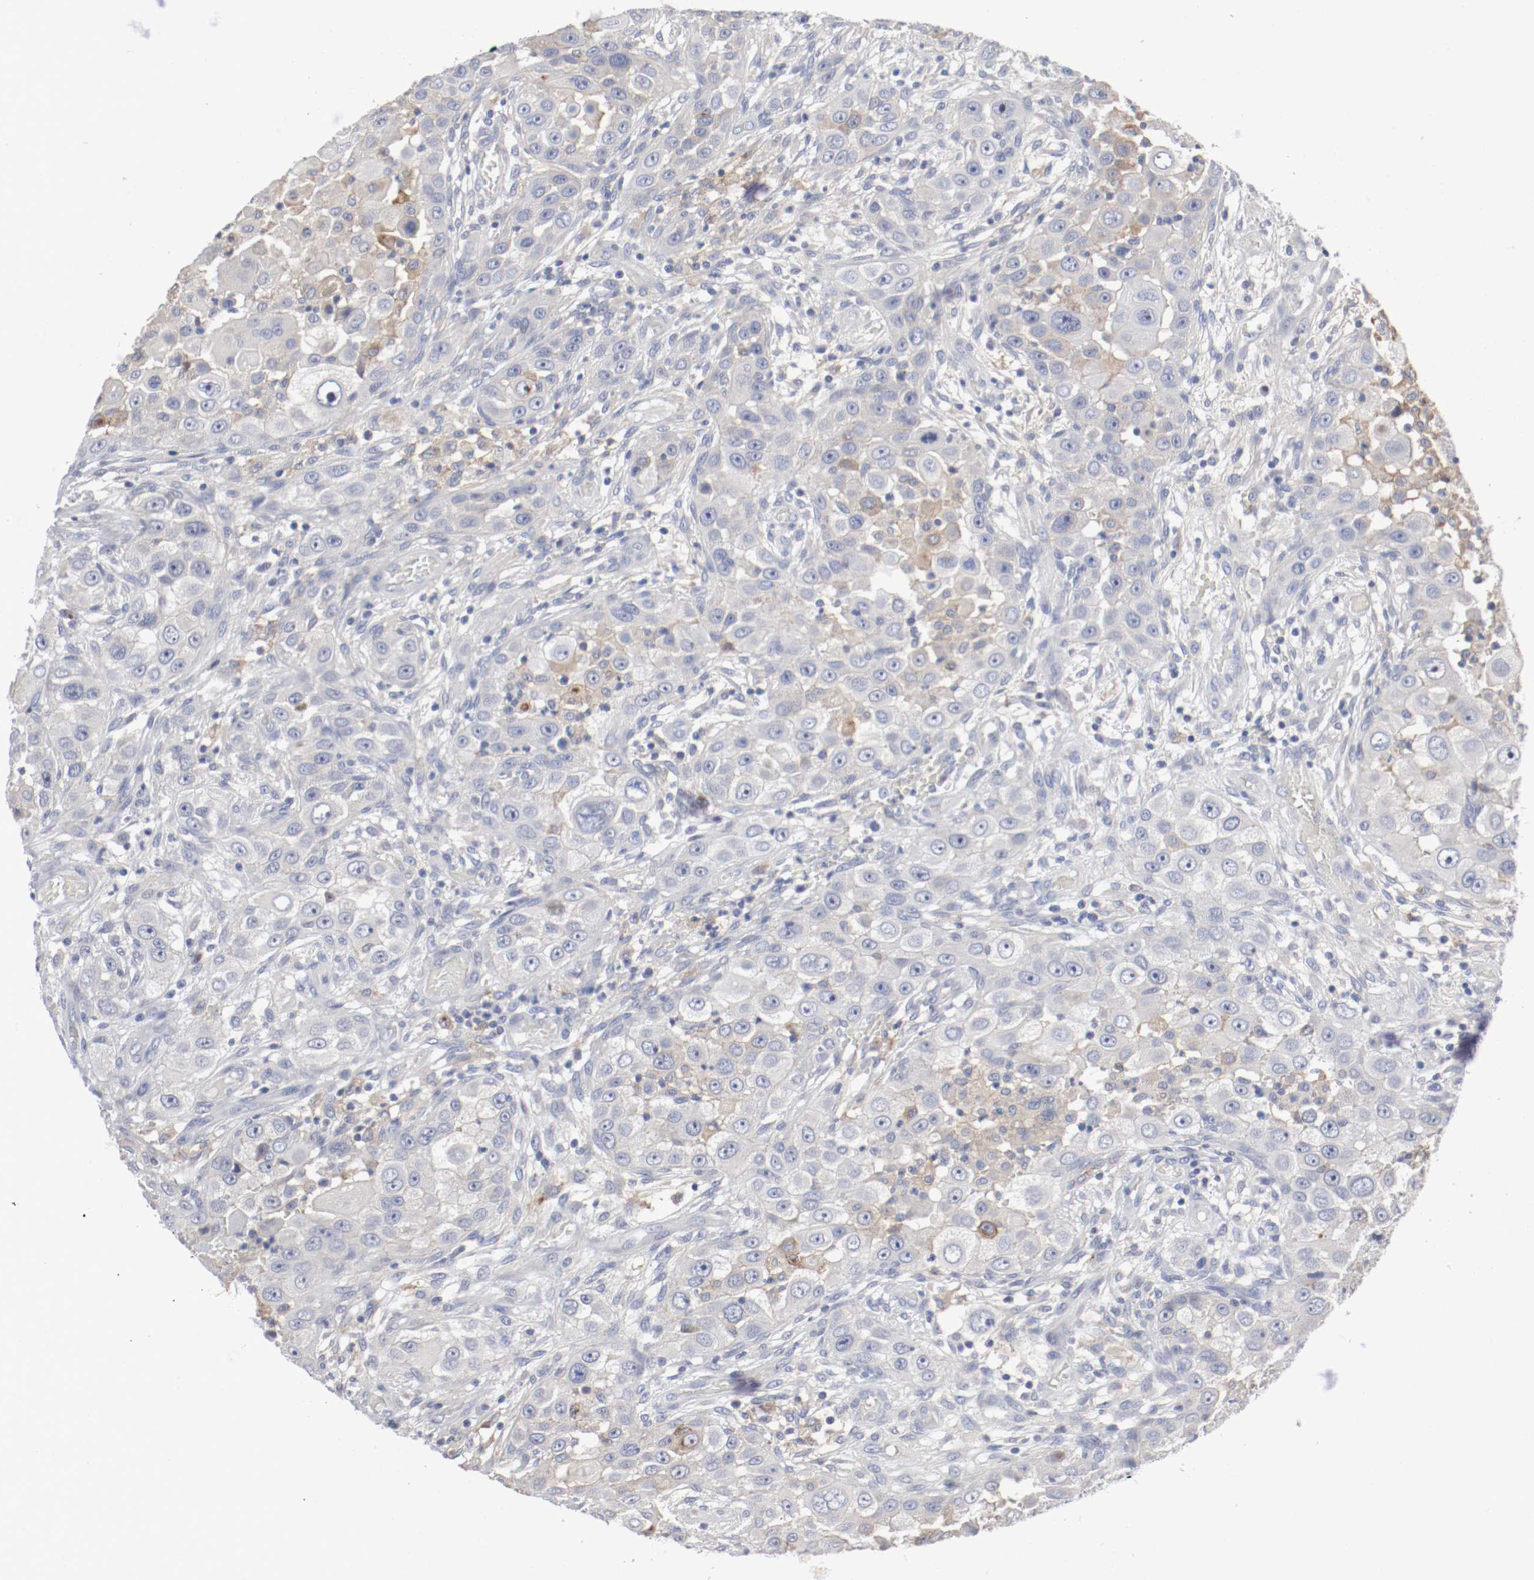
{"staining": {"intensity": "weak", "quantity": "<25%", "location": "cytoplasmic/membranous"}, "tissue": "head and neck cancer", "cell_type": "Tumor cells", "image_type": "cancer", "snomed": [{"axis": "morphology", "description": "Carcinoma, NOS"}, {"axis": "topography", "description": "Head-Neck"}], "caption": "Protein analysis of carcinoma (head and neck) reveals no significant expression in tumor cells.", "gene": "FGFBP1", "patient": {"sex": "male", "age": 87}}